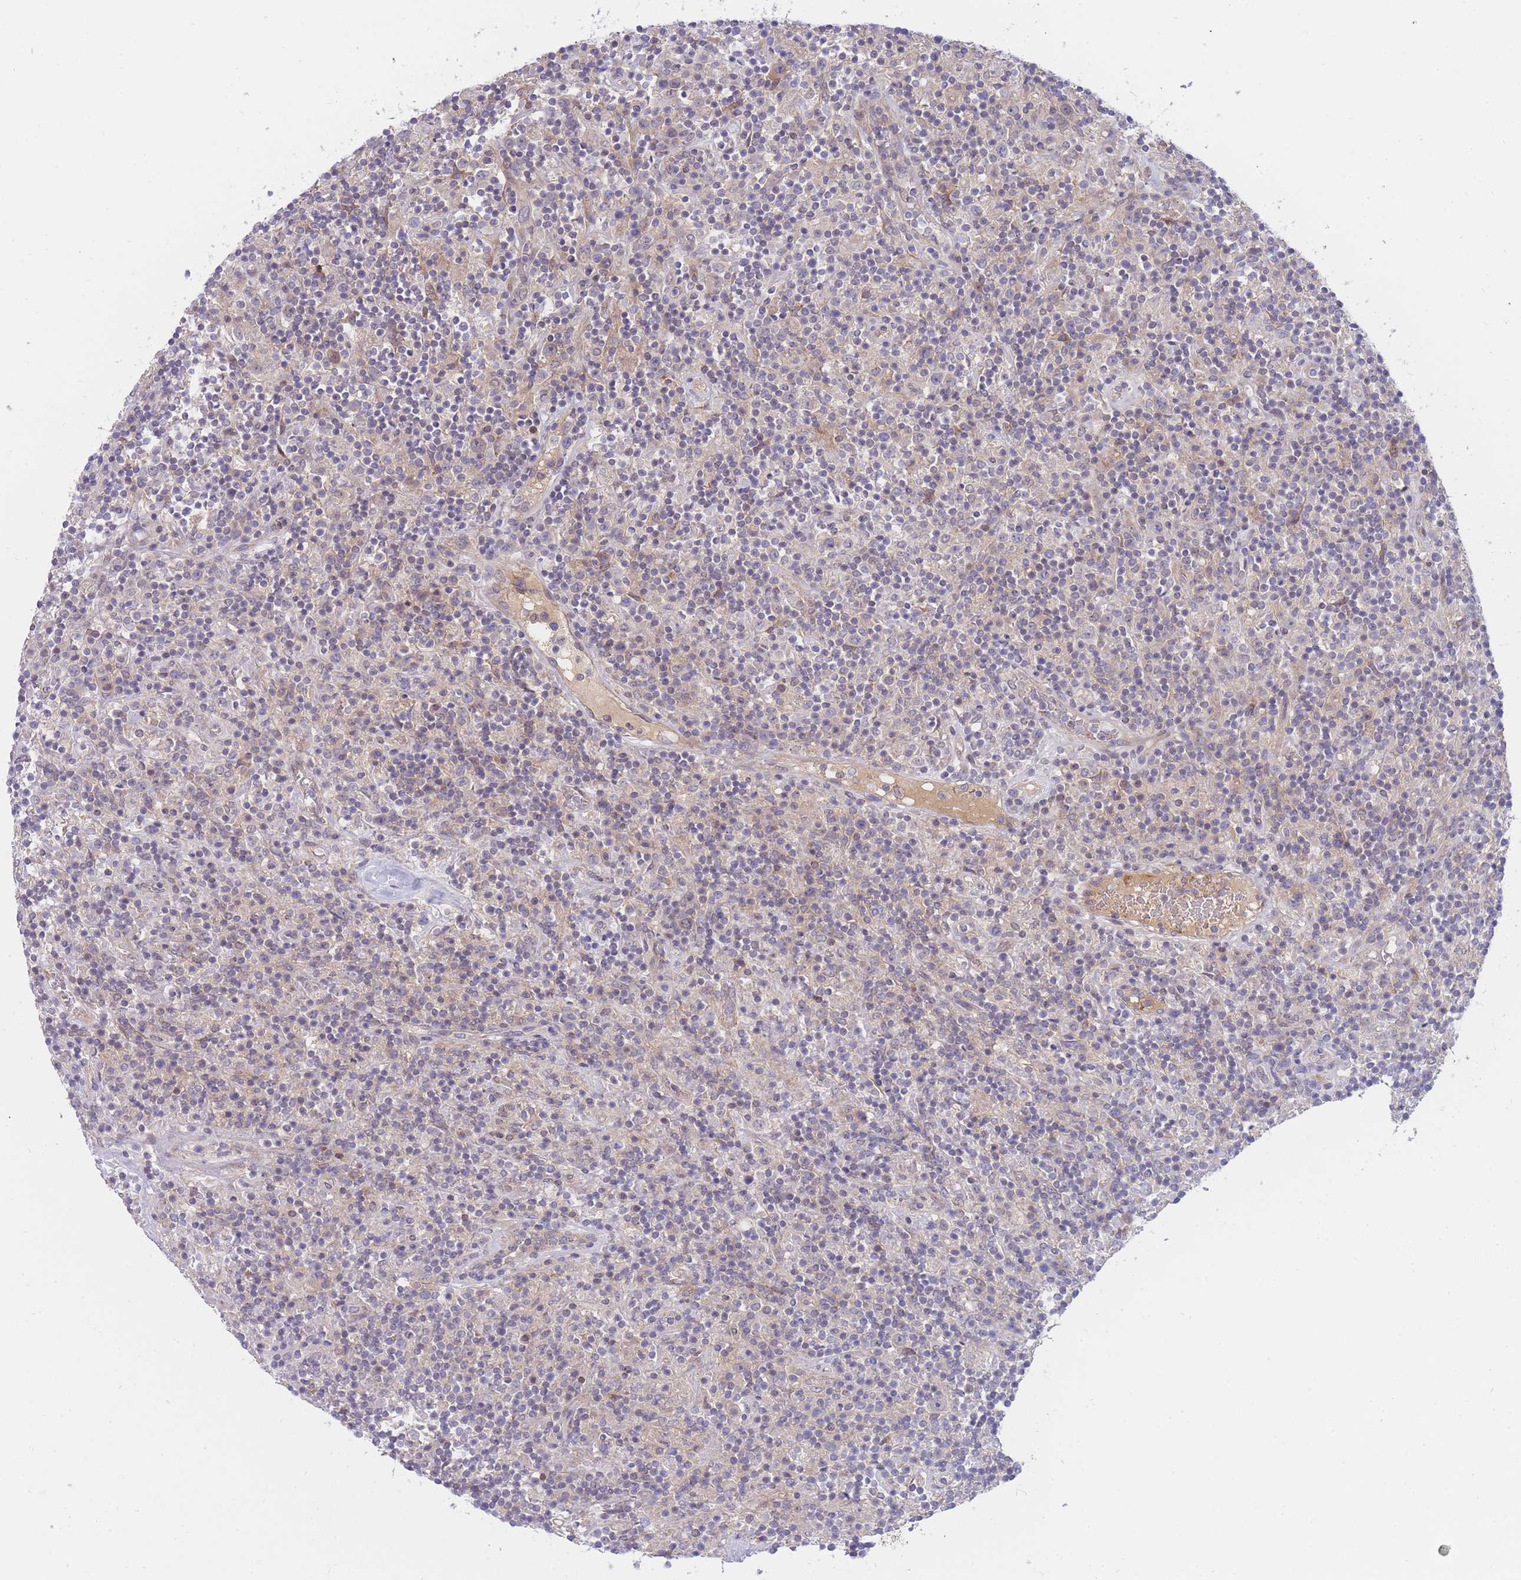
{"staining": {"intensity": "negative", "quantity": "none", "location": "none"}, "tissue": "lymphoma", "cell_type": "Tumor cells", "image_type": "cancer", "snomed": [{"axis": "morphology", "description": "Hodgkin's disease, NOS"}, {"axis": "topography", "description": "Lymph node"}], "caption": "High magnification brightfield microscopy of lymphoma stained with DAB (brown) and counterstained with hematoxylin (blue): tumor cells show no significant staining. The staining is performed using DAB (3,3'-diaminobenzidine) brown chromogen with nuclei counter-stained in using hematoxylin.", "gene": "APOL4", "patient": {"sex": "male", "age": 70}}